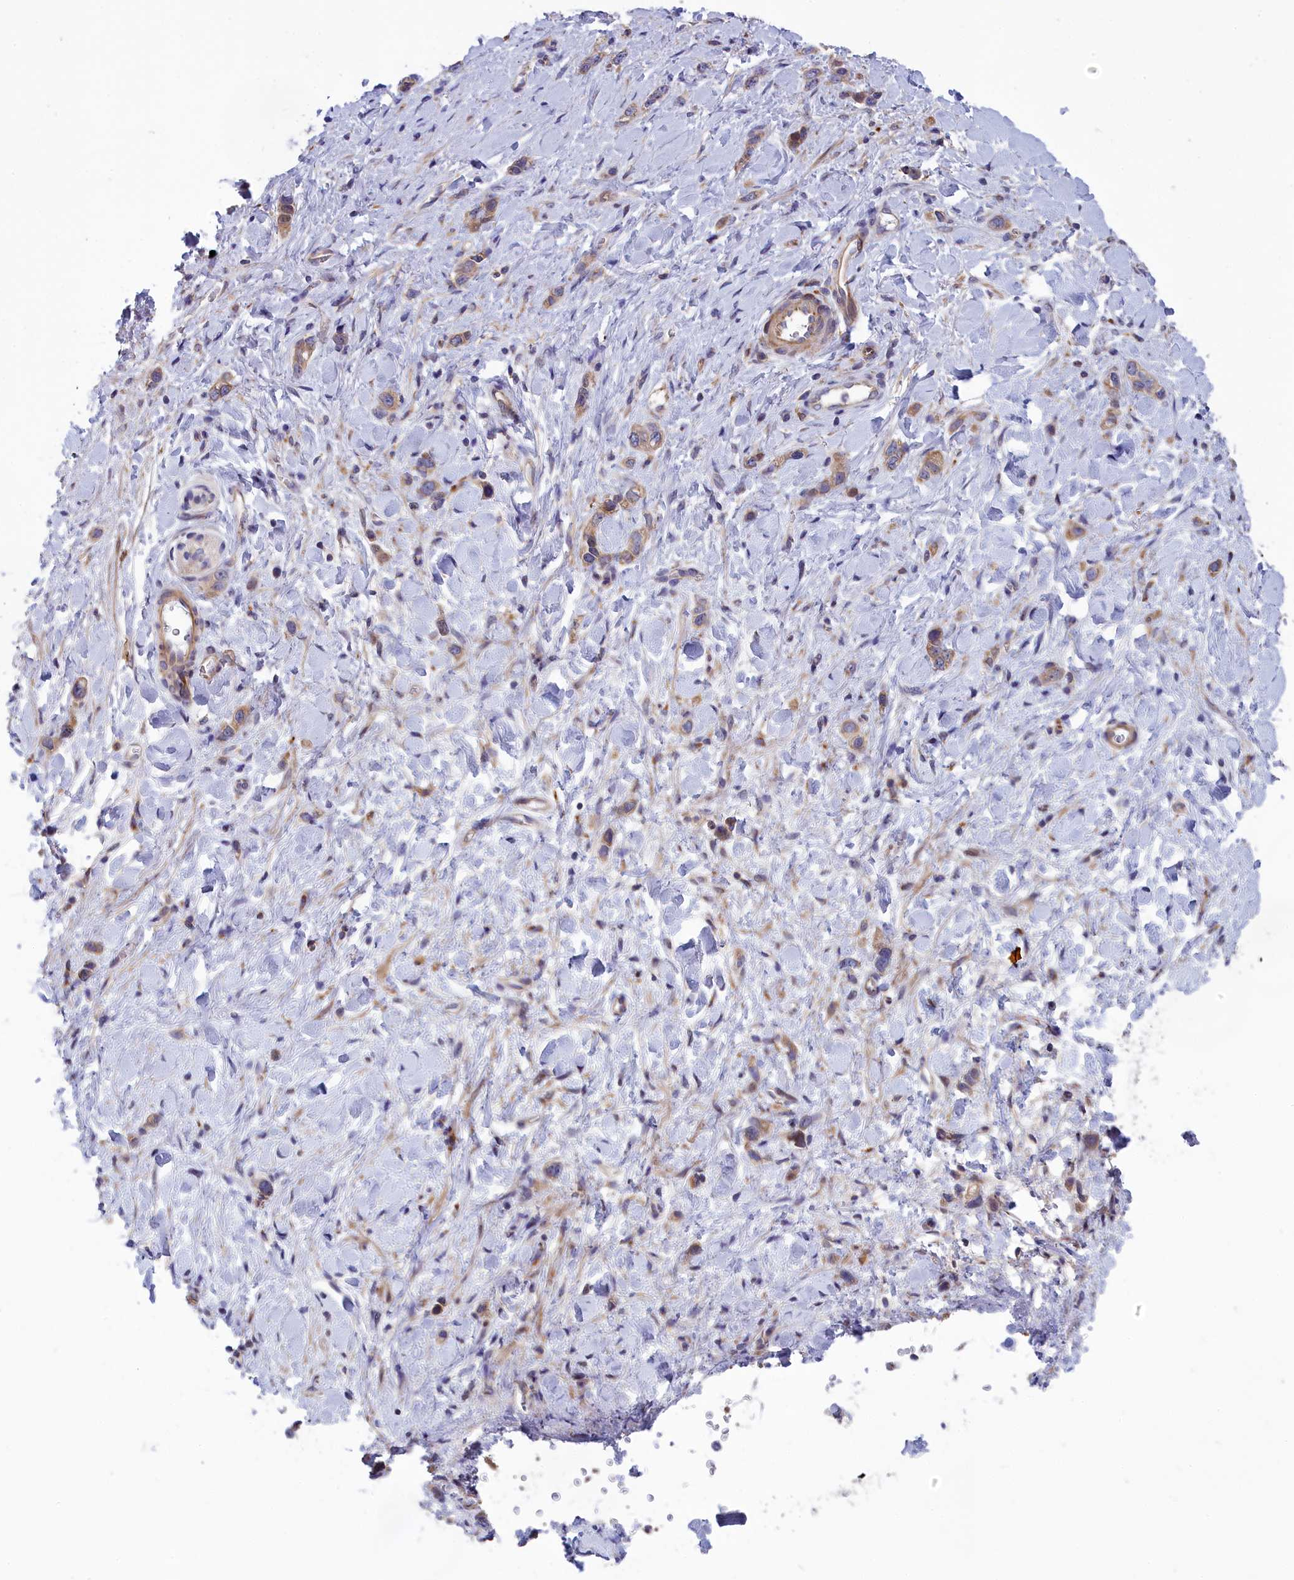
{"staining": {"intensity": "moderate", "quantity": ">75%", "location": "cytoplasmic/membranous"}, "tissue": "stomach cancer", "cell_type": "Tumor cells", "image_type": "cancer", "snomed": [{"axis": "morphology", "description": "Adenocarcinoma, NOS"}, {"axis": "topography", "description": "Stomach"}], "caption": "The photomicrograph displays staining of adenocarcinoma (stomach), revealing moderate cytoplasmic/membranous protein staining (brown color) within tumor cells.", "gene": "BLTP2", "patient": {"sex": "female", "age": 65}}